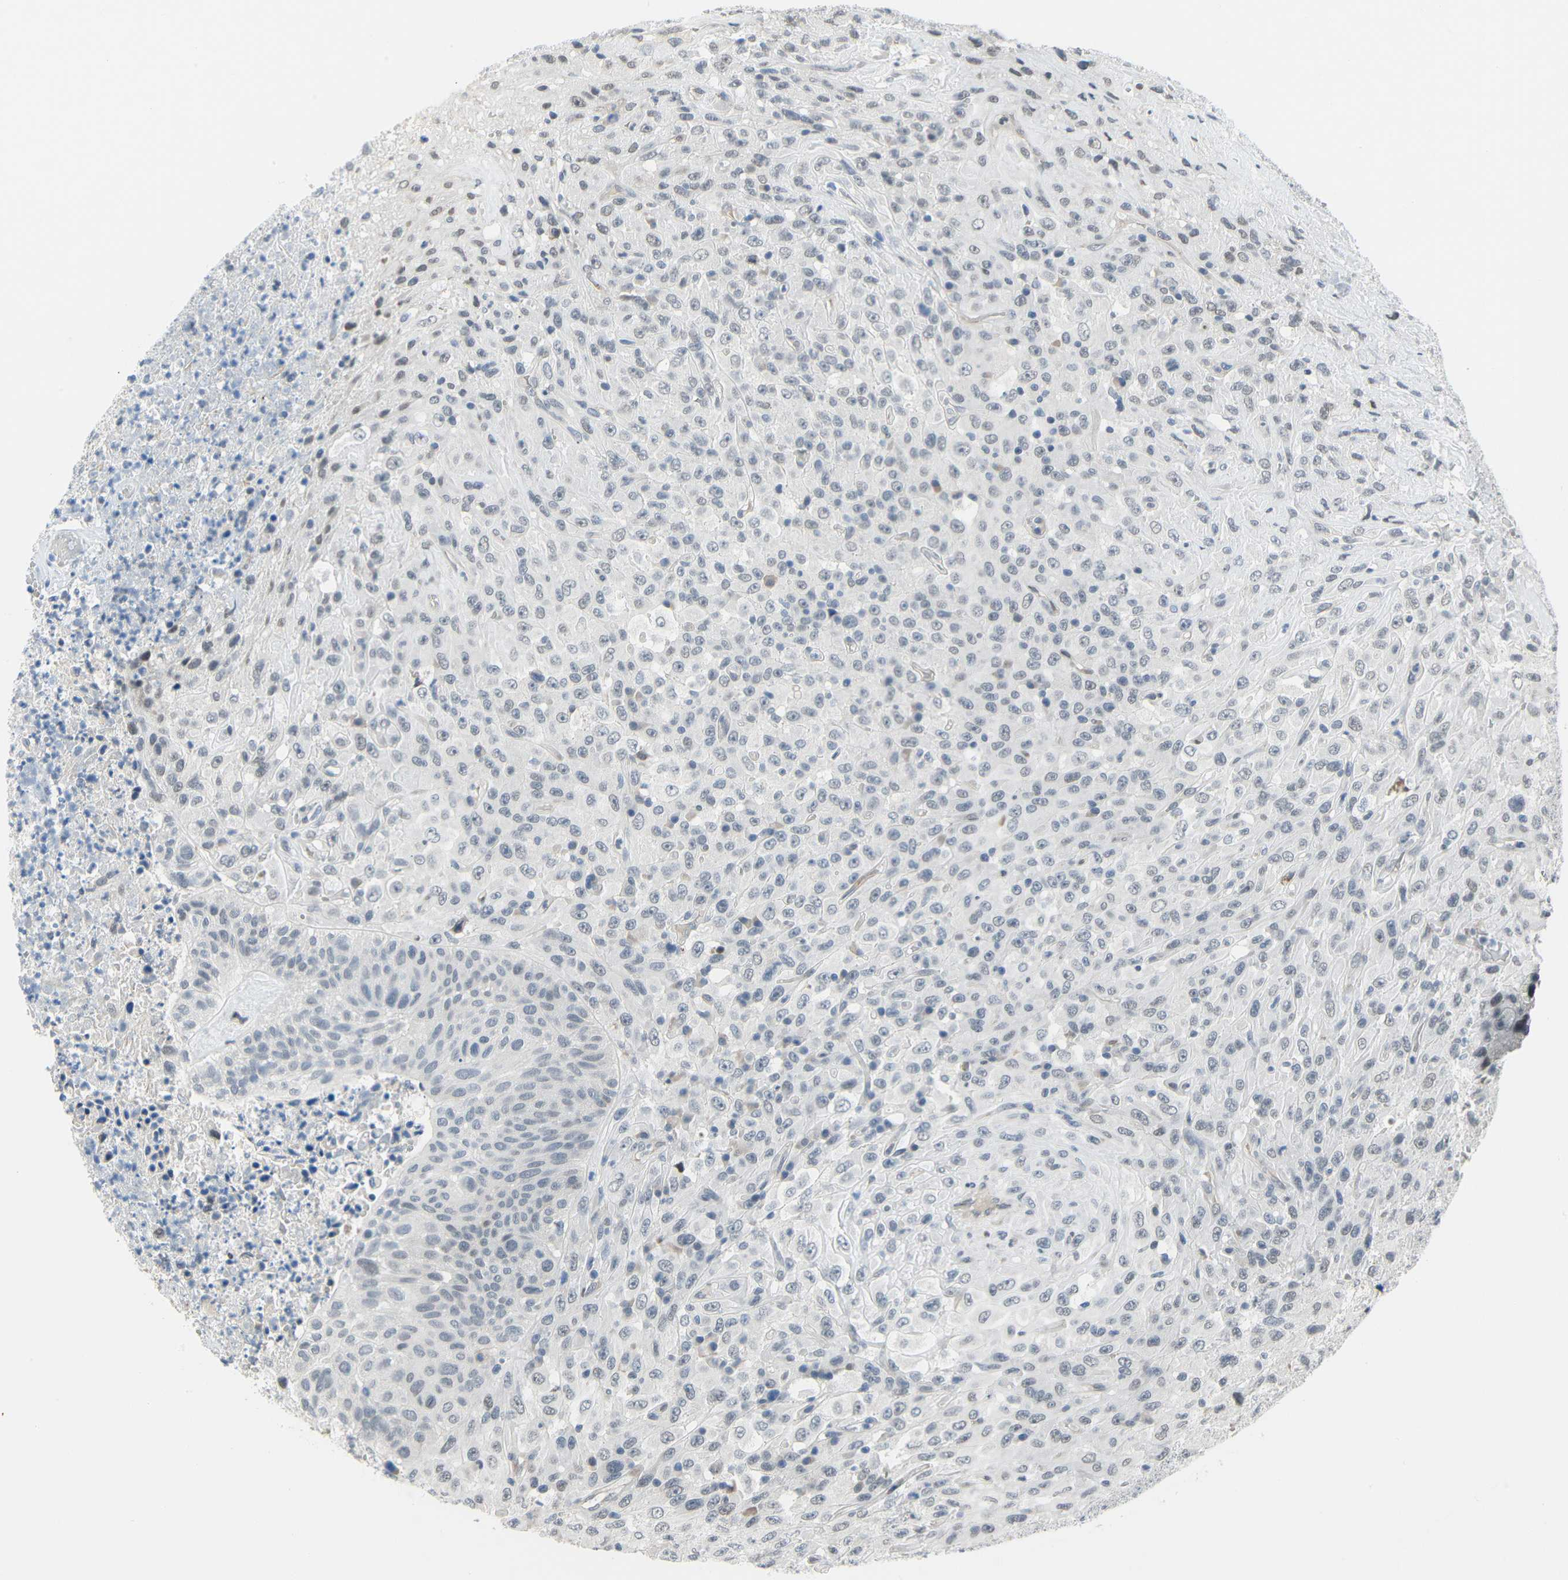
{"staining": {"intensity": "weak", "quantity": "<25%", "location": "nuclear"}, "tissue": "urothelial cancer", "cell_type": "Tumor cells", "image_type": "cancer", "snomed": [{"axis": "morphology", "description": "Urothelial carcinoma, High grade"}, {"axis": "topography", "description": "Urinary bladder"}], "caption": "High magnification brightfield microscopy of urothelial cancer stained with DAB (3,3'-diaminobenzidine) (brown) and counterstained with hematoxylin (blue): tumor cells show no significant positivity. The staining was performed using DAB (3,3'-diaminobenzidine) to visualize the protein expression in brown, while the nuclei were stained in blue with hematoxylin (Magnification: 20x).", "gene": "IMPG2", "patient": {"sex": "male", "age": 66}}